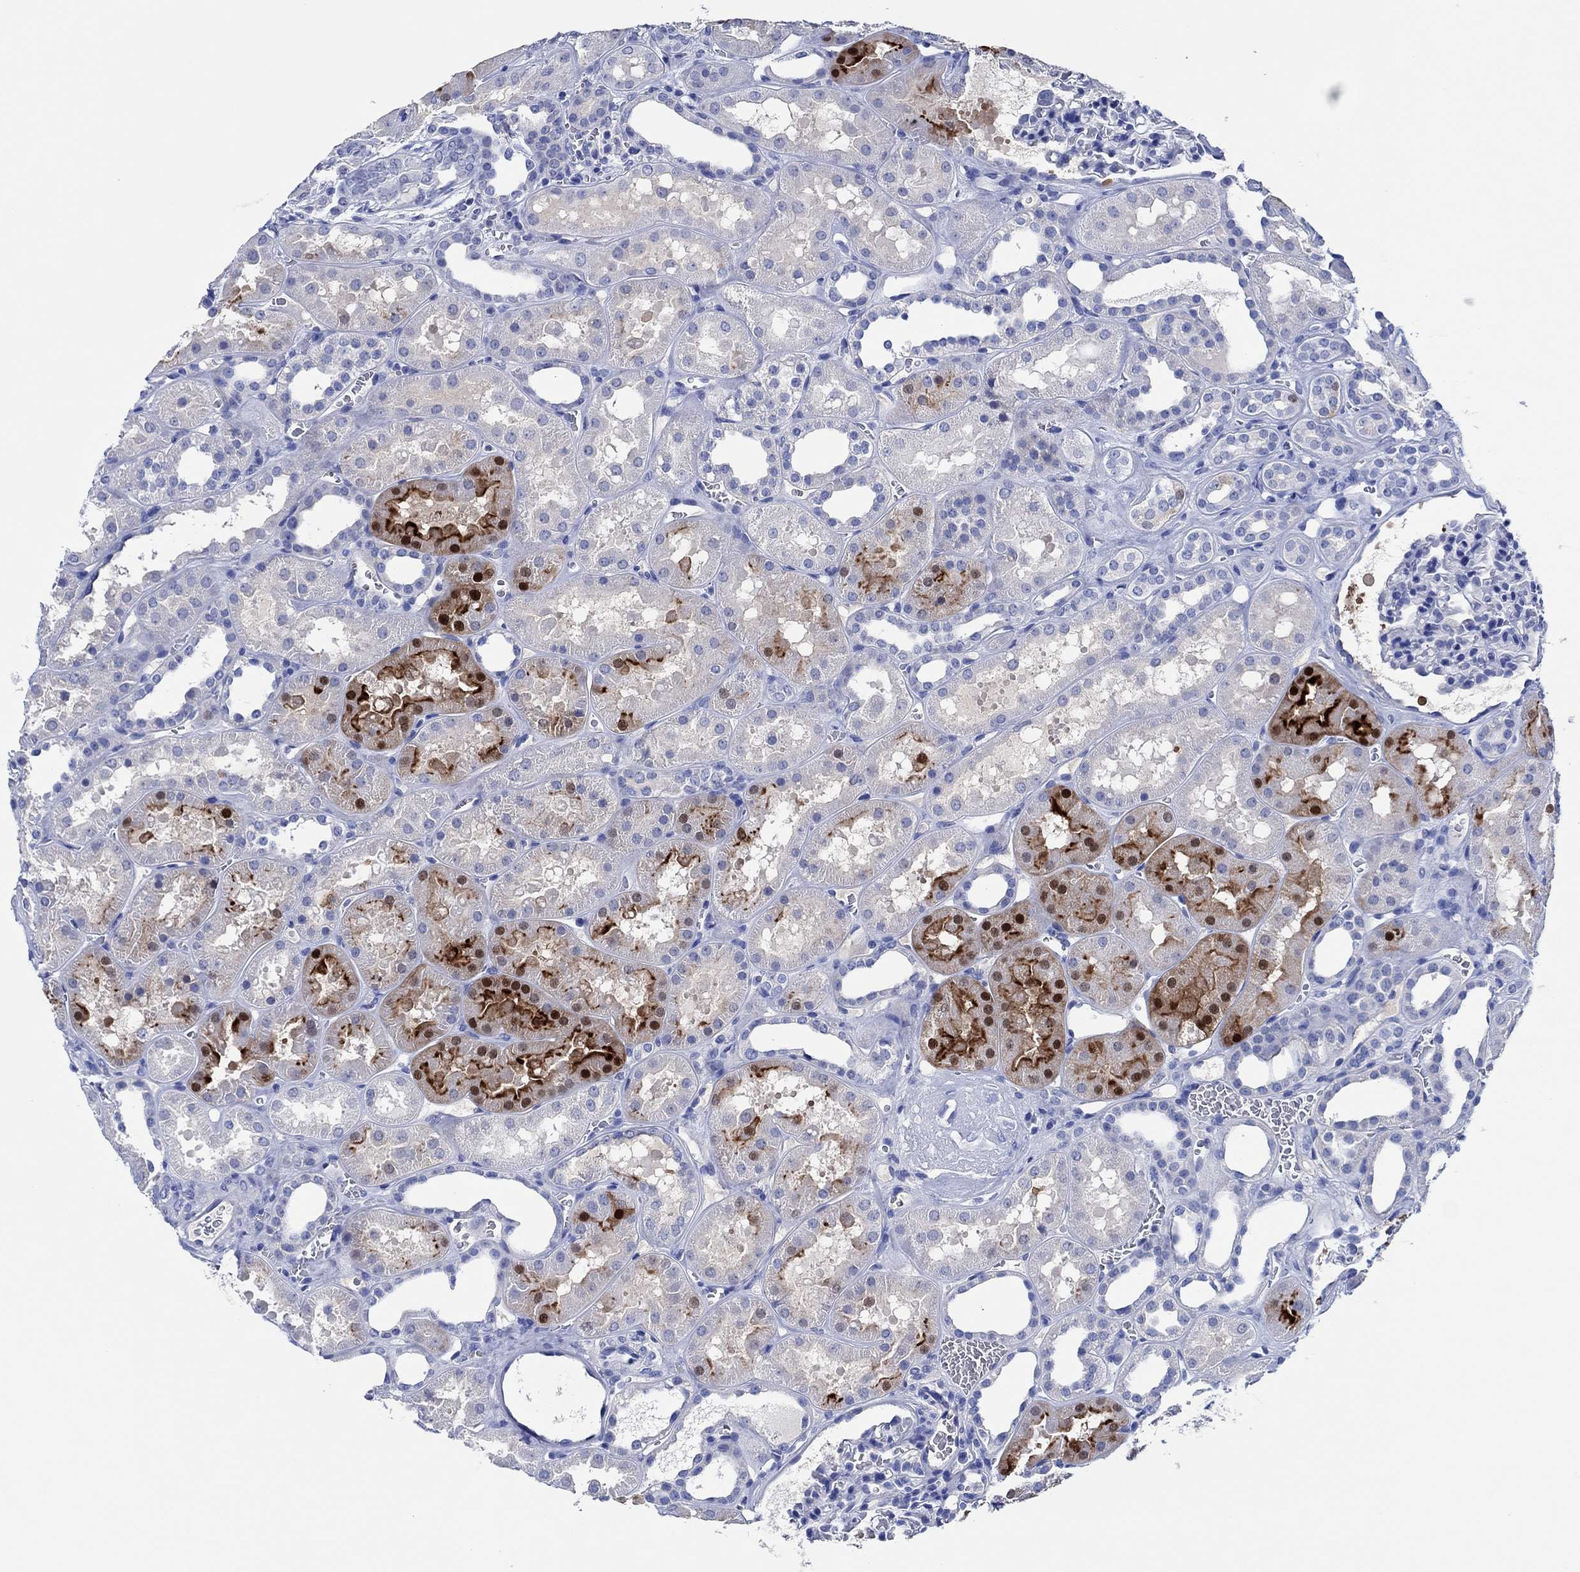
{"staining": {"intensity": "negative", "quantity": "none", "location": "none"}, "tissue": "kidney", "cell_type": "Cells in glomeruli", "image_type": "normal", "snomed": [{"axis": "morphology", "description": "Normal tissue, NOS"}, {"axis": "topography", "description": "Kidney"}], "caption": "This photomicrograph is of unremarkable kidney stained with immunohistochemistry (IHC) to label a protein in brown with the nuclei are counter-stained blue. There is no staining in cells in glomeruli. The staining is performed using DAB (3,3'-diaminobenzidine) brown chromogen with nuclei counter-stained in using hematoxylin.", "gene": "CPNE6", "patient": {"sex": "female", "age": 41}}